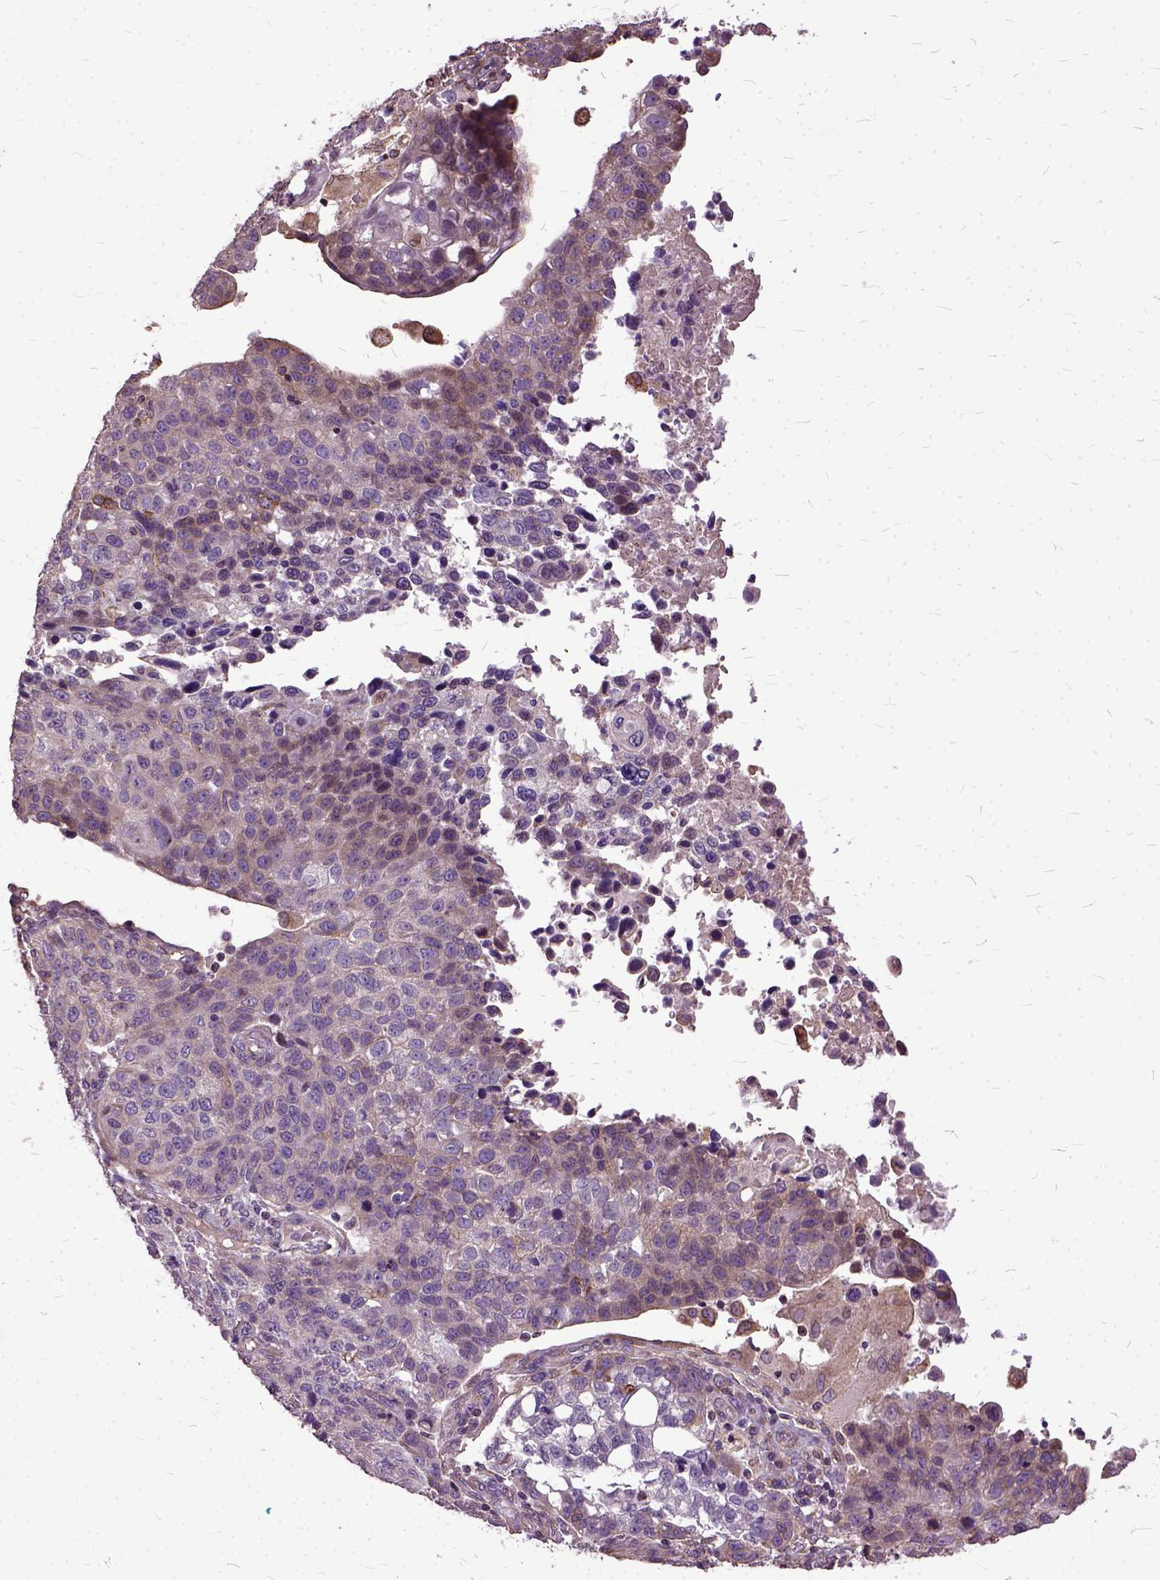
{"staining": {"intensity": "weak", "quantity": "25%-75%", "location": "cytoplasmic/membranous"}, "tissue": "lung cancer", "cell_type": "Tumor cells", "image_type": "cancer", "snomed": [{"axis": "morphology", "description": "Squamous cell carcinoma, NOS"}, {"axis": "topography", "description": "Lymph node"}, {"axis": "topography", "description": "Lung"}], "caption": "IHC of human lung cancer (squamous cell carcinoma) demonstrates low levels of weak cytoplasmic/membranous expression in about 25%-75% of tumor cells.", "gene": "AREG", "patient": {"sex": "male", "age": 61}}